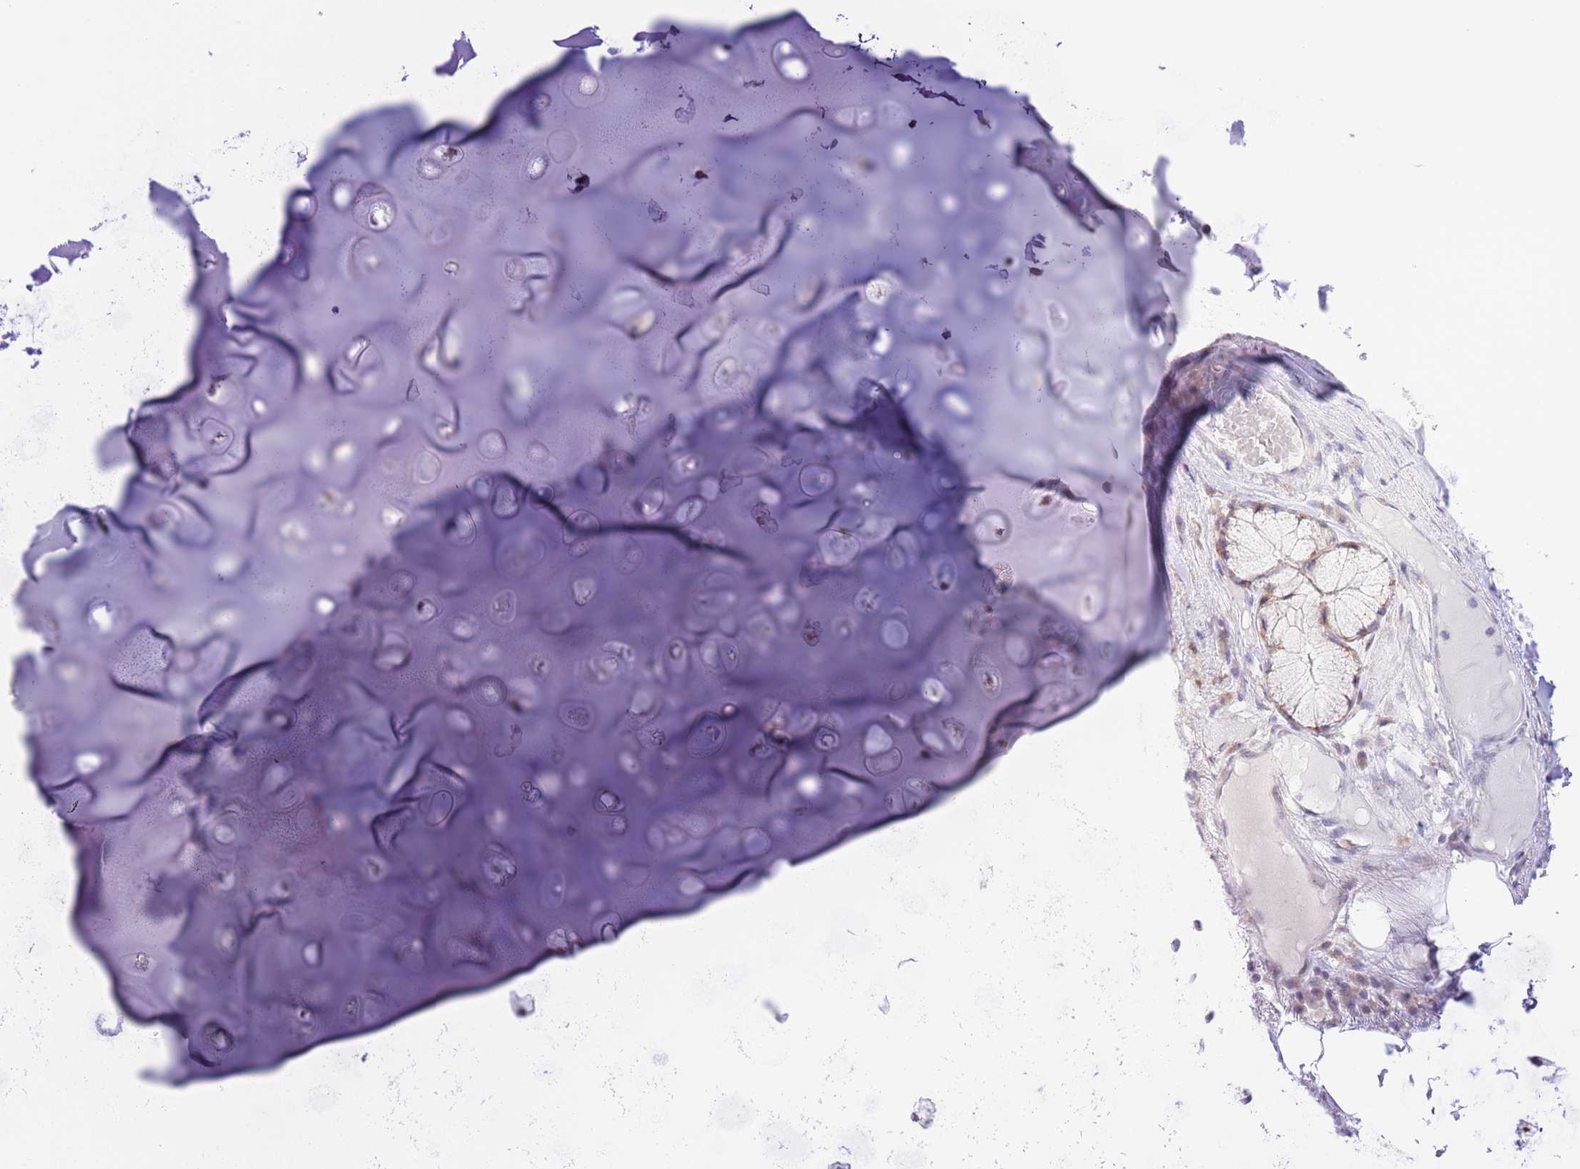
{"staining": {"intensity": "negative", "quantity": "none", "location": "none"}, "tissue": "adipose tissue", "cell_type": "Adipocytes", "image_type": "normal", "snomed": [{"axis": "morphology", "description": "Normal tissue, NOS"}, {"axis": "topography", "description": "Cartilage tissue"}, {"axis": "topography", "description": "Bronchus"}], "caption": "Histopathology image shows no significant protein expression in adipocytes of benign adipose tissue. (Brightfield microscopy of DAB IHC at high magnification).", "gene": "ZNF576", "patient": {"sex": "male", "age": 56}}